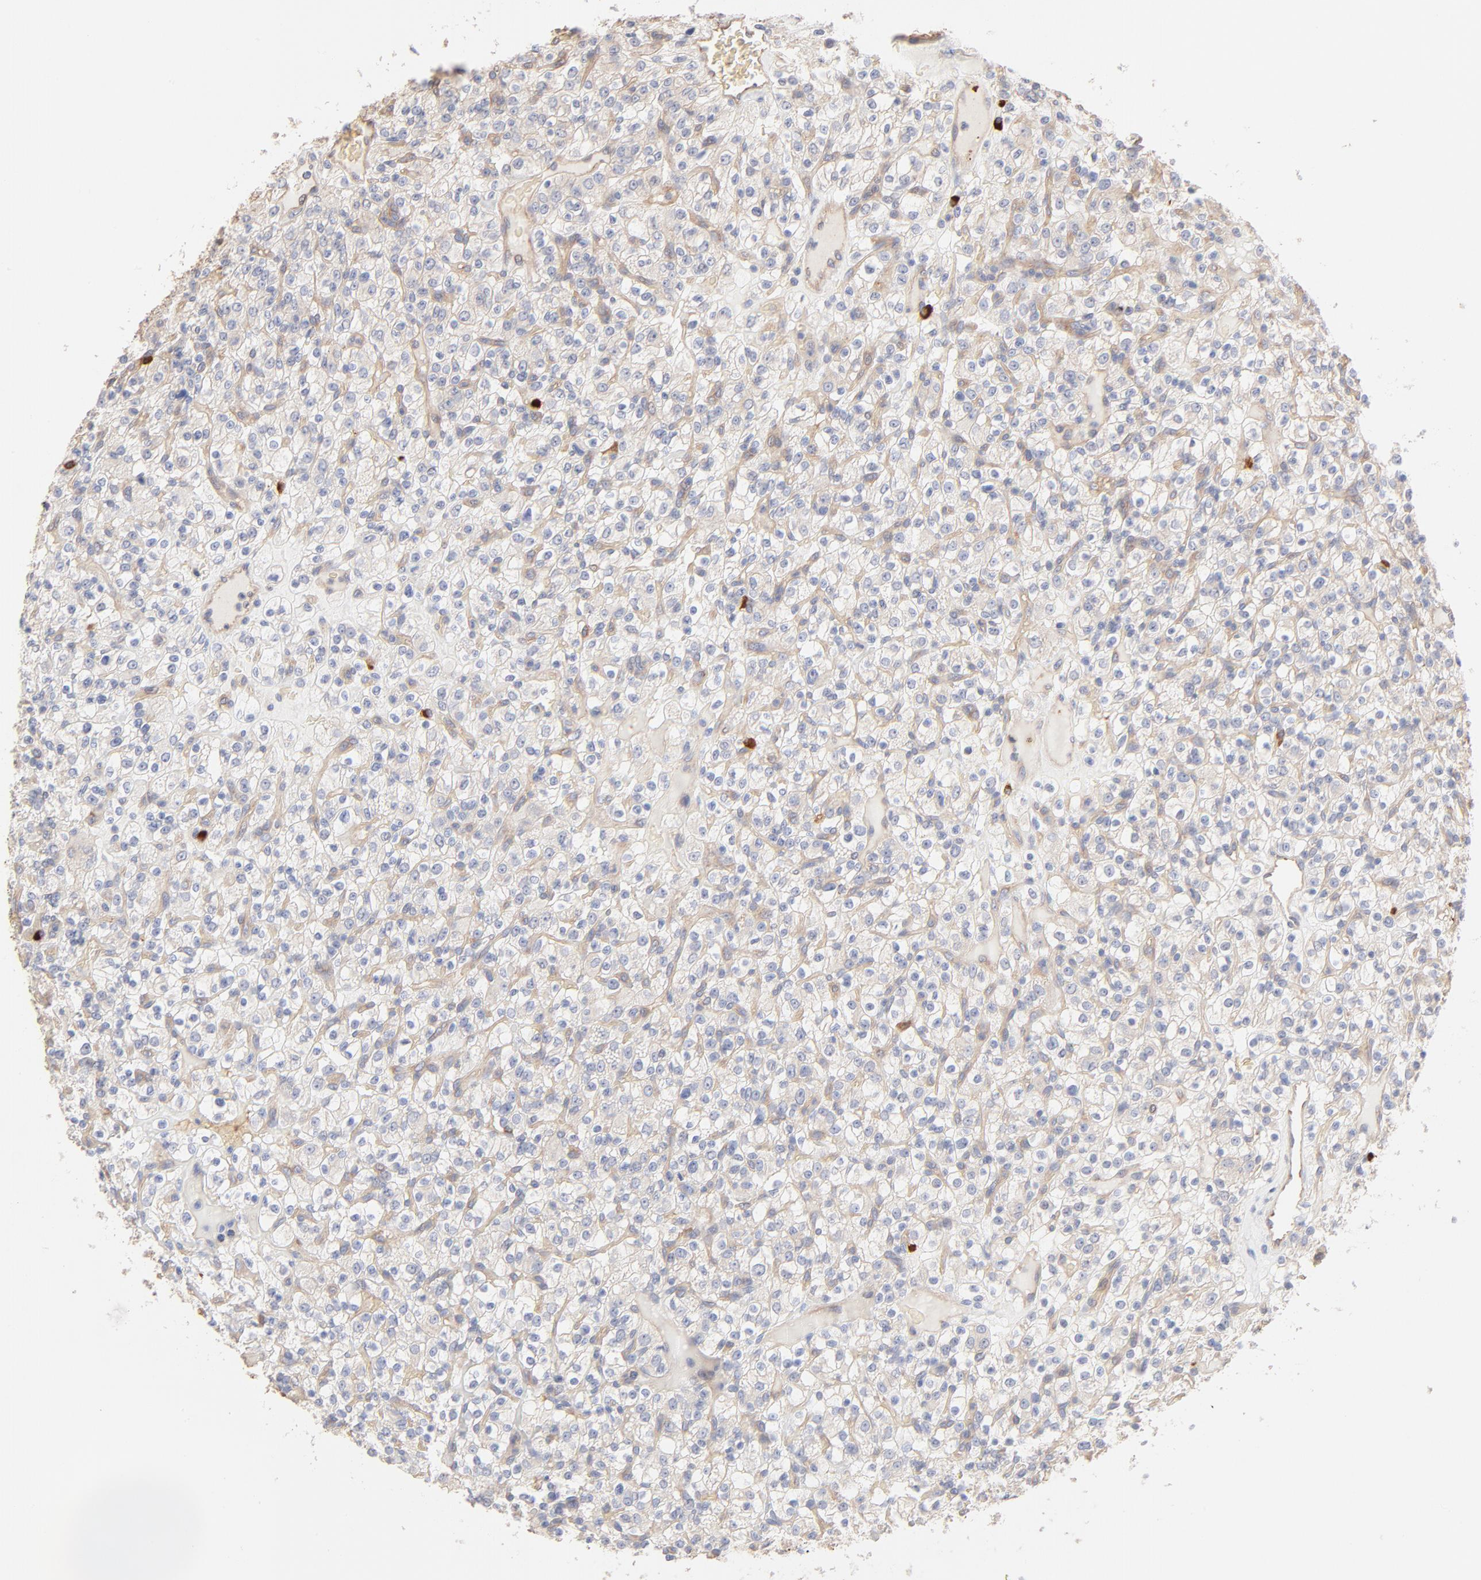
{"staining": {"intensity": "negative", "quantity": "none", "location": "none"}, "tissue": "renal cancer", "cell_type": "Tumor cells", "image_type": "cancer", "snomed": [{"axis": "morphology", "description": "Normal tissue, NOS"}, {"axis": "morphology", "description": "Adenocarcinoma, NOS"}, {"axis": "topography", "description": "Kidney"}], "caption": "This is an immunohistochemistry image of renal cancer. There is no expression in tumor cells.", "gene": "SPTB", "patient": {"sex": "female", "age": 72}}